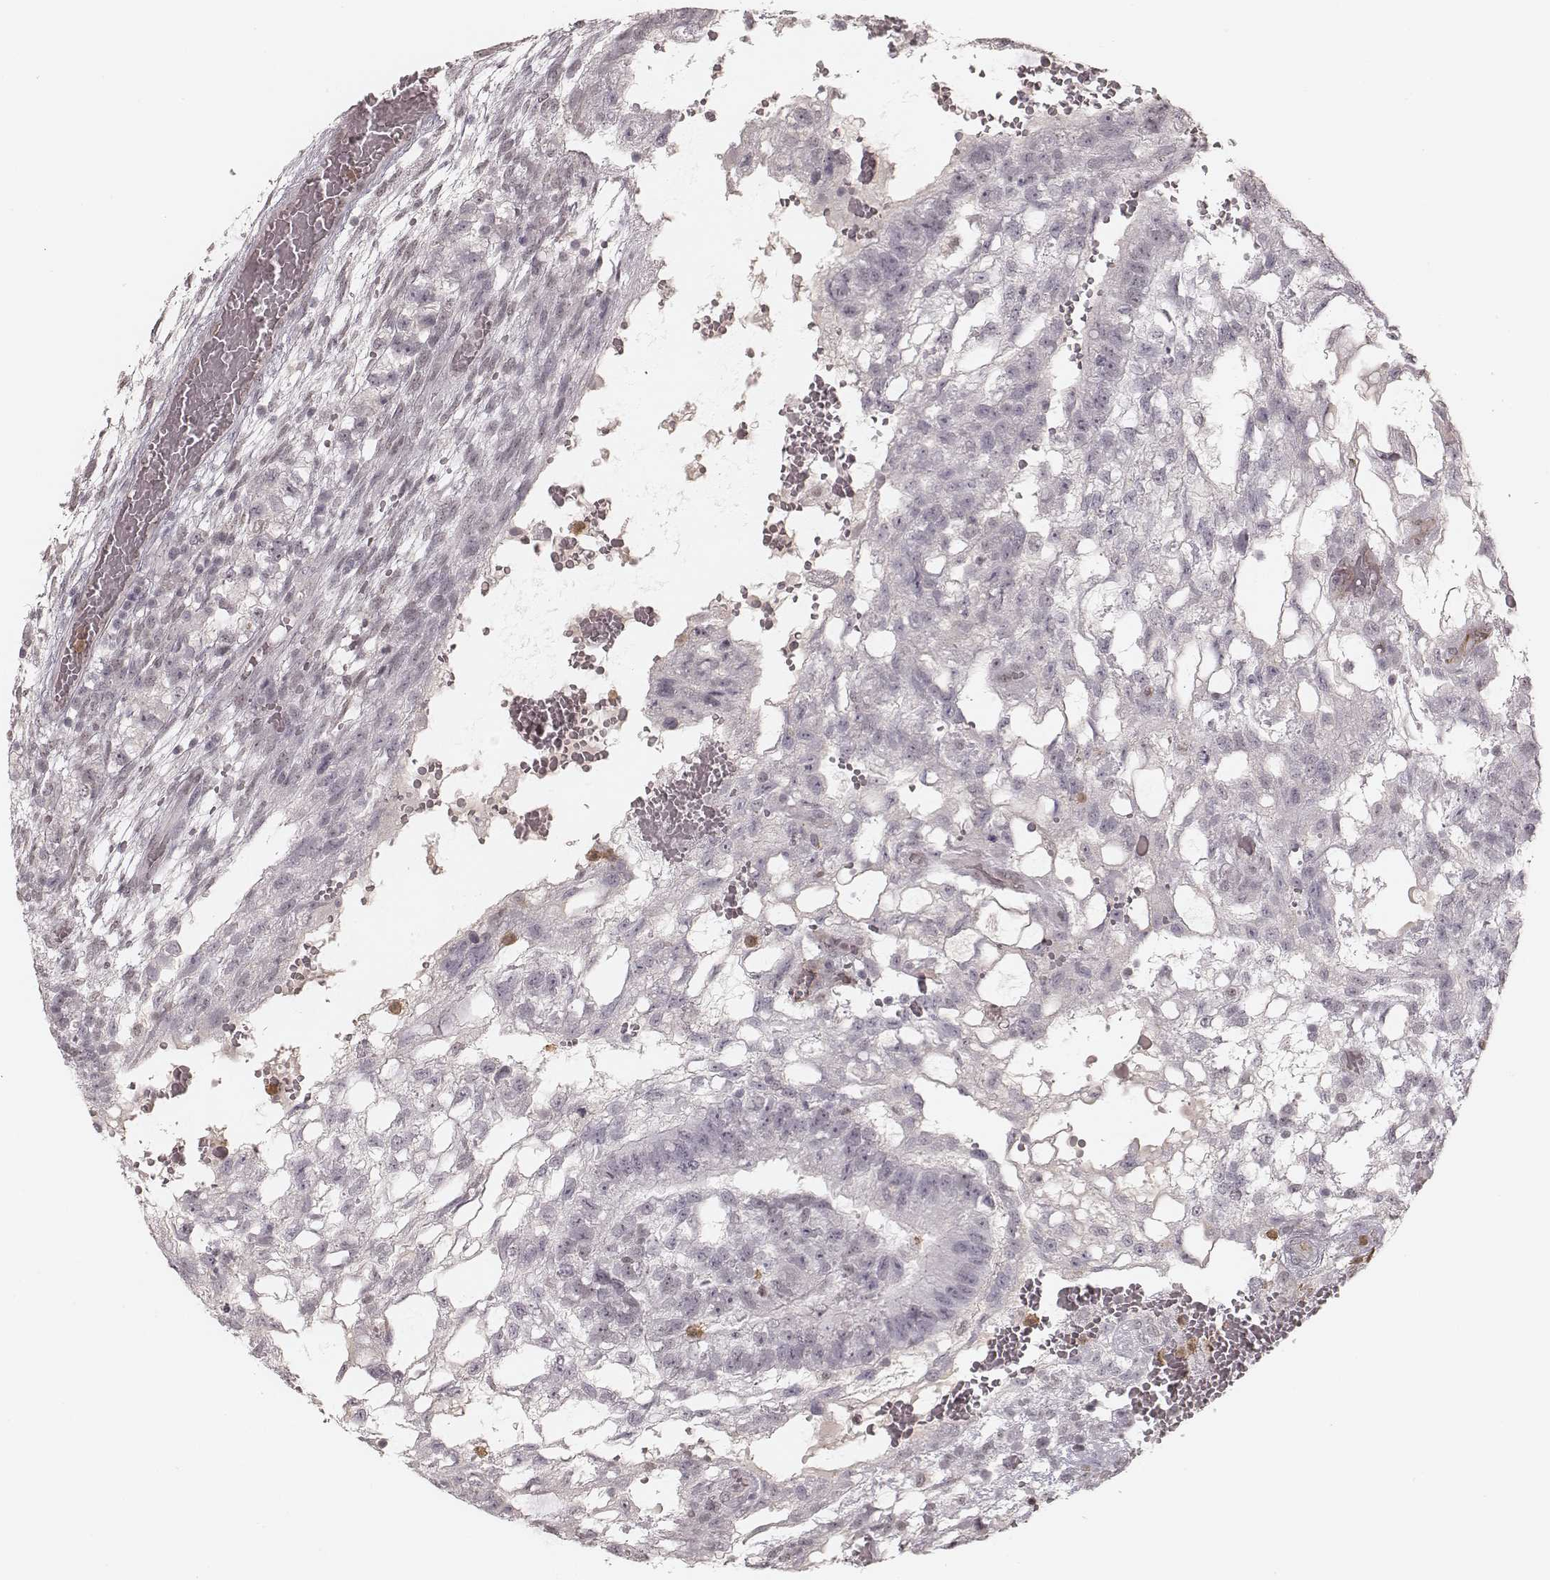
{"staining": {"intensity": "negative", "quantity": "none", "location": "none"}, "tissue": "testis cancer", "cell_type": "Tumor cells", "image_type": "cancer", "snomed": [{"axis": "morphology", "description": "Carcinoma, Embryonal, NOS"}, {"axis": "topography", "description": "Testis"}], "caption": "Immunohistochemistry of human testis cancer (embryonal carcinoma) demonstrates no staining in tumor cells.", "gene": "KITLG", "patient": {"sex": "male", "age": 32}}